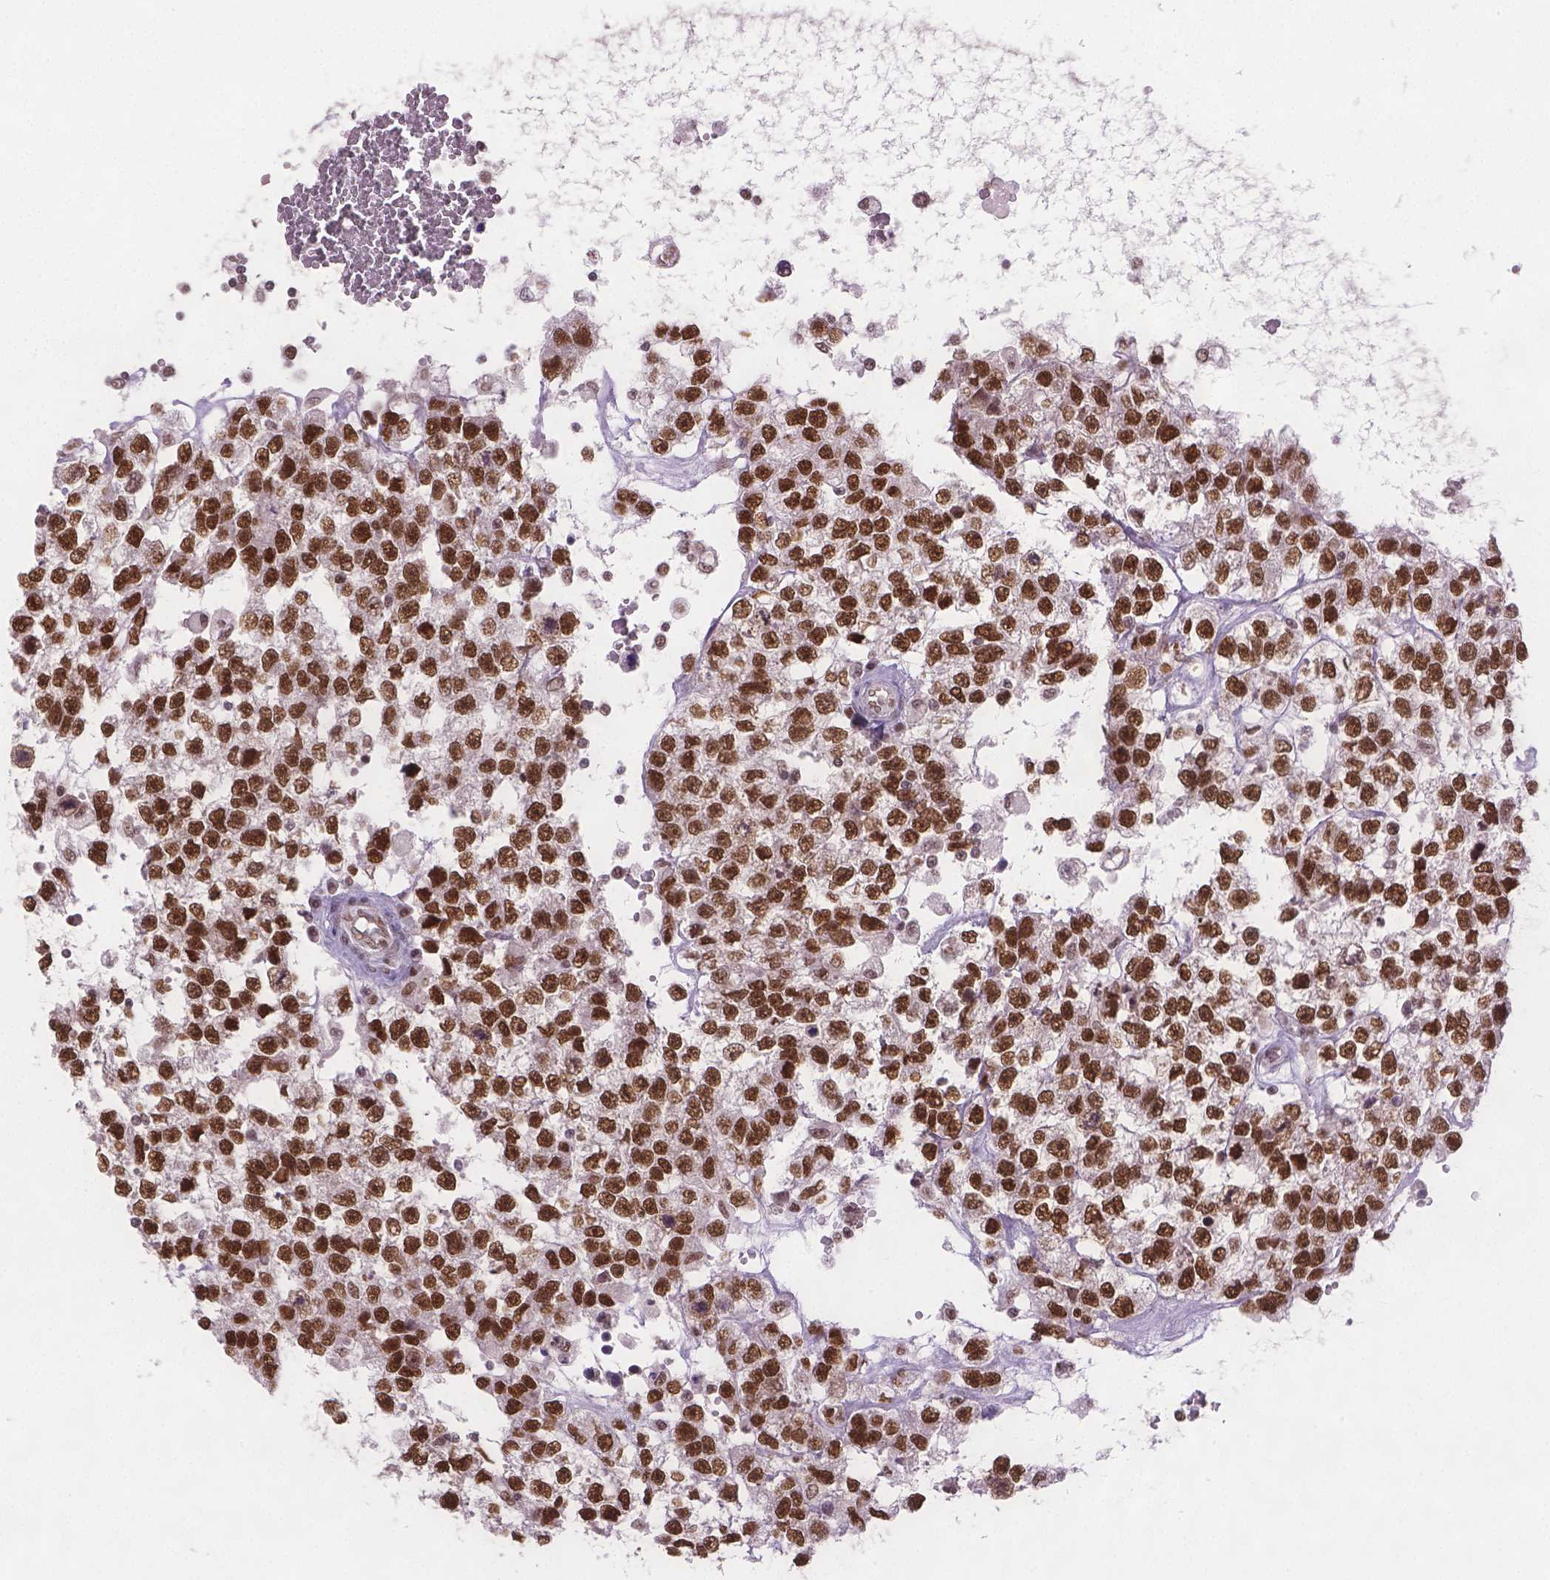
{"staining": {"intensity": "strong", "quantity": ">75%", "location": "nuclear"}, "tissue": "testis cancer", "cell_type": "Tumor cells", "image_type": "cancer", "snomed": [{"axis": "morphology", "description": "Seminoma, NOS"}, {"axis": "topography", "description": "Testis"}], "caption": "Immunohistochemistry of human testis cancer demonstrates high levels of strong nuclear staining in about >75% of tumor cells.", "gene": "FANCE", "patient": {"sex": "male", "age": 34}}